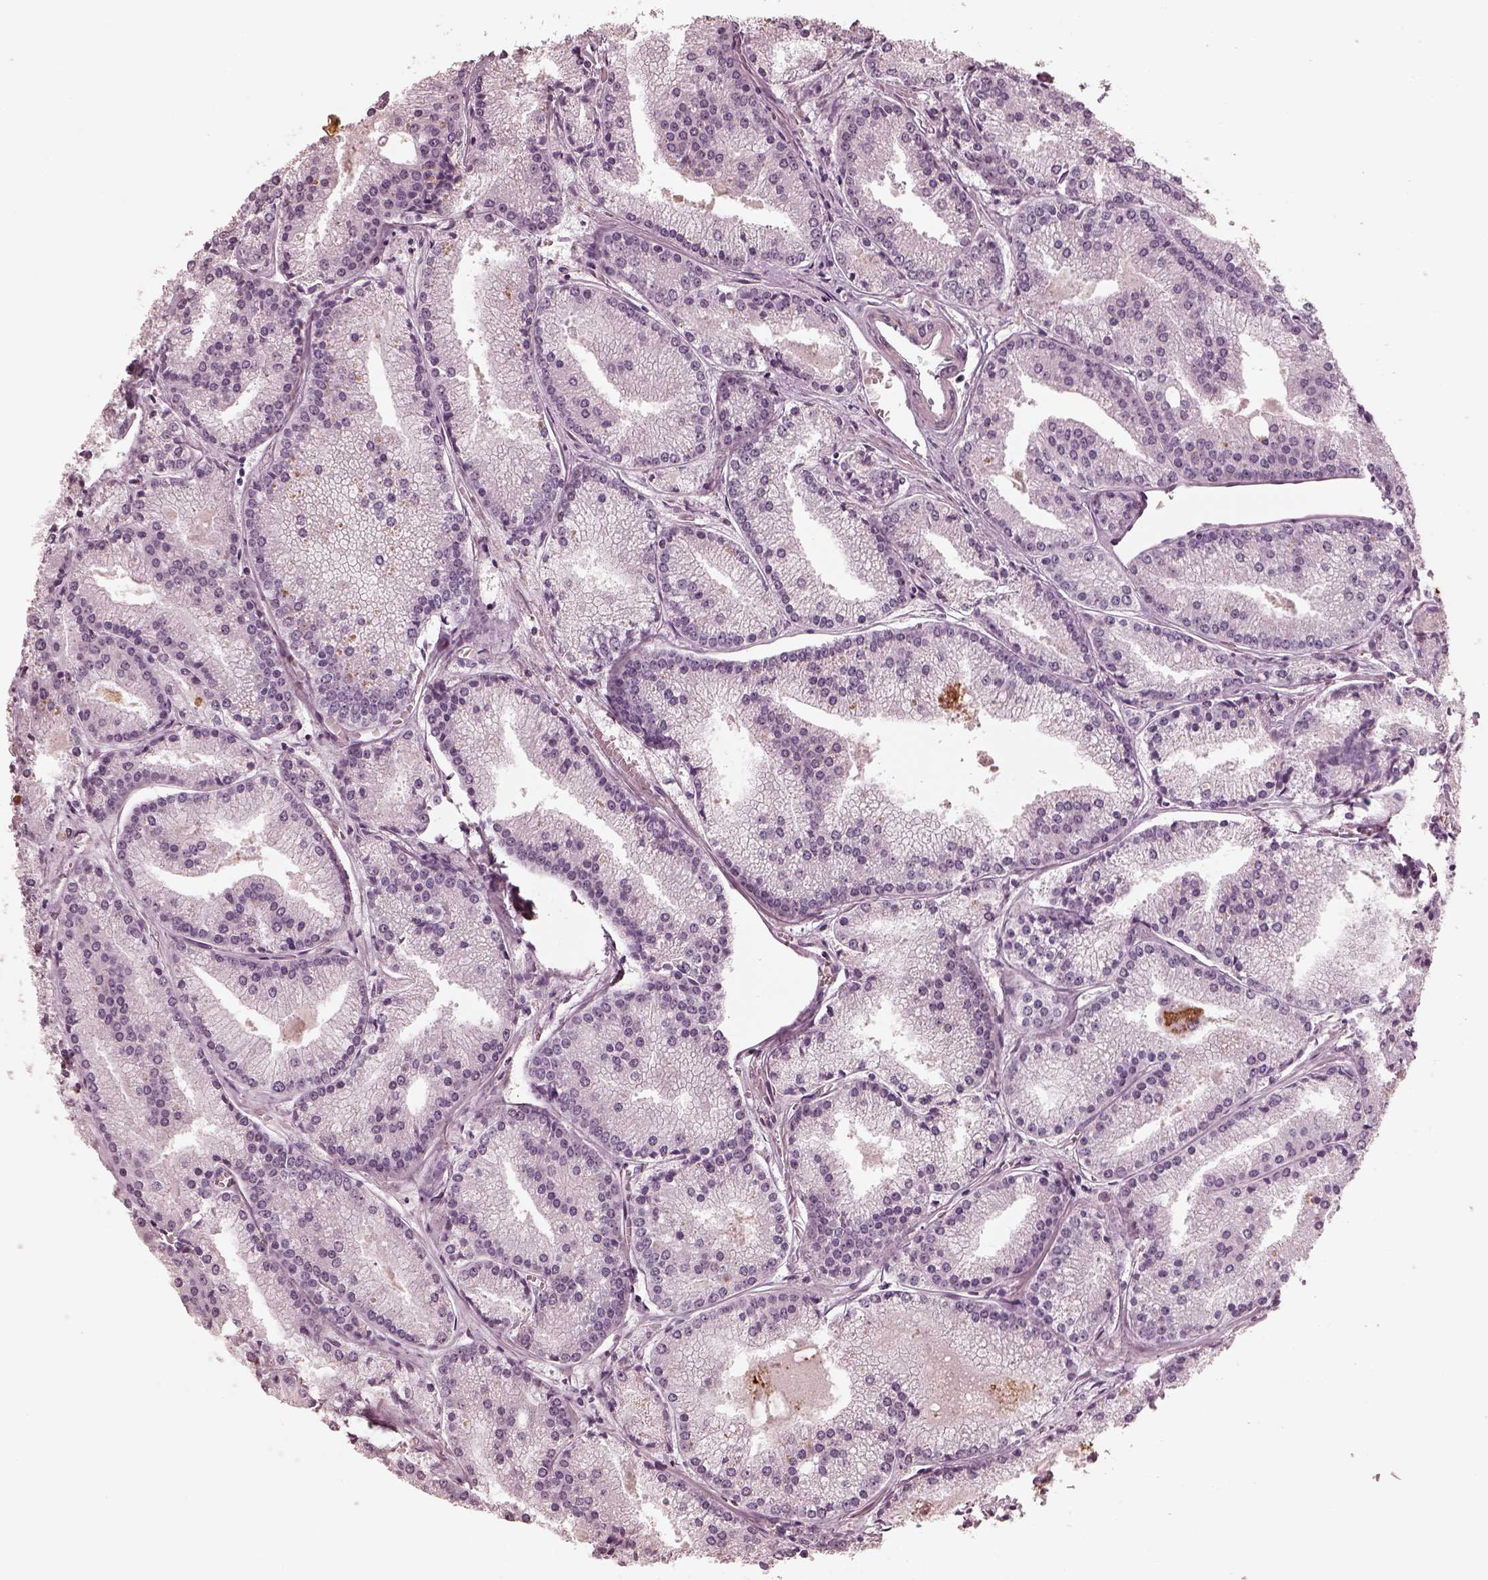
{"staining": {"intensity": "negative", "quantity": "none", "location": "none"}, "tissue": "prostate cancer", "cell_type": "Tumor cells", "image_type": "cancer", "snomed": [{"axis": "morphology", "description": "Adenocarcinoma, NOS"}, {"axis": "topography", "description": "Prostate"}], "caption": "Human prostate adenocarcinoma stained for a protein using immunohistochemistry demonstrates no staining in tumor cells.", "gene": "ADRB3", "patient": {"sex": "male", "age": 72}}